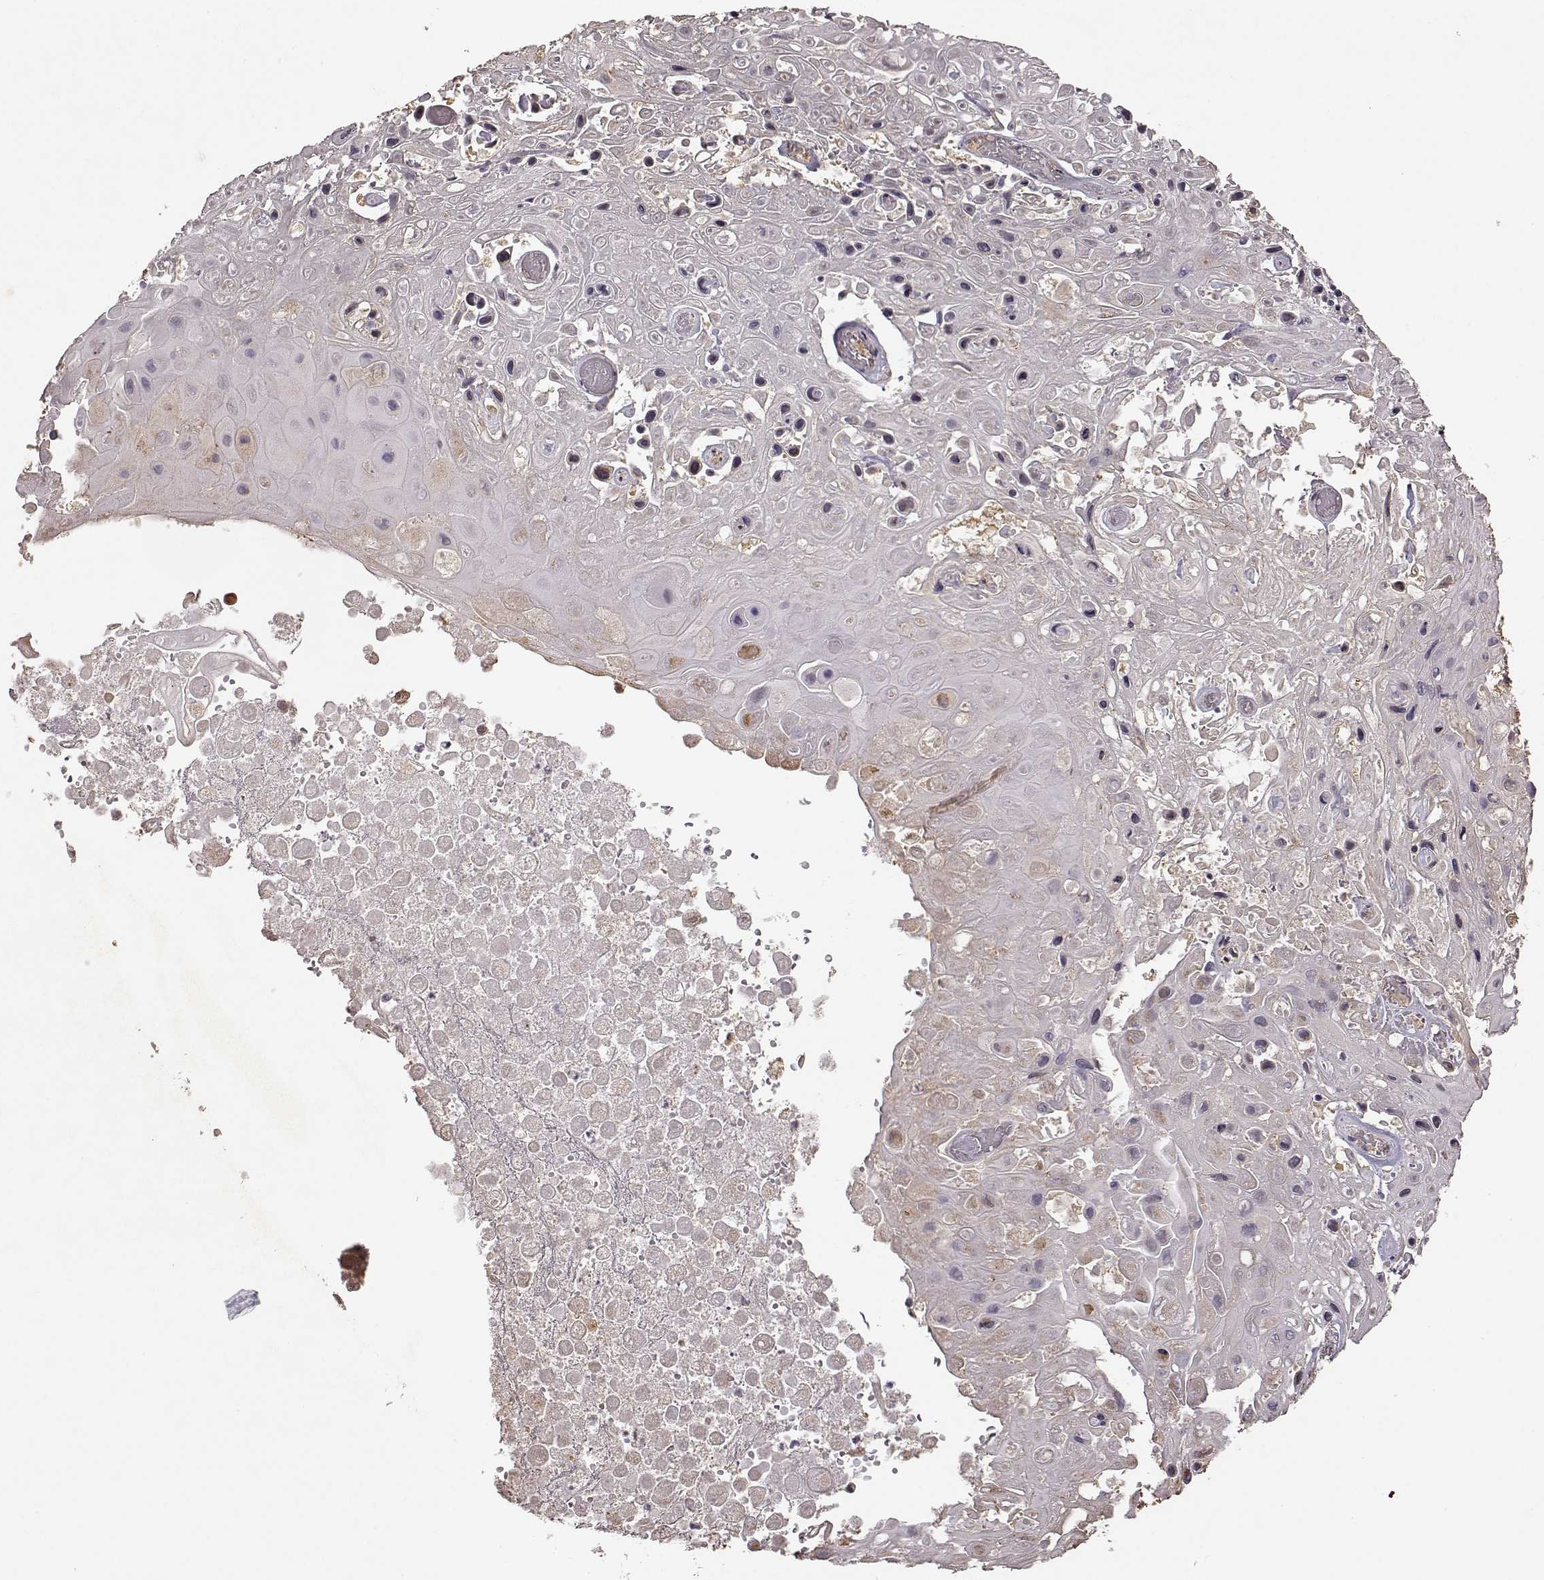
{"staining": {"intensity": "negative", "quantity": "none", "location": "none"}, "tissue": "skin cancer", "cell_type": "Tumor cells", "image_type": "cancer", "snomed": [{"axis": "morphology", "description": "Squamous cell carcinoma, NOS"}, {"axis": "topography", "description": "Skin"}], "caption": "Tumor cells show no significant protein staining in skin cancer (squamous cell carcinoma).", "gene": "CRB1", "patient": {"sex": "male", "age": 82}}